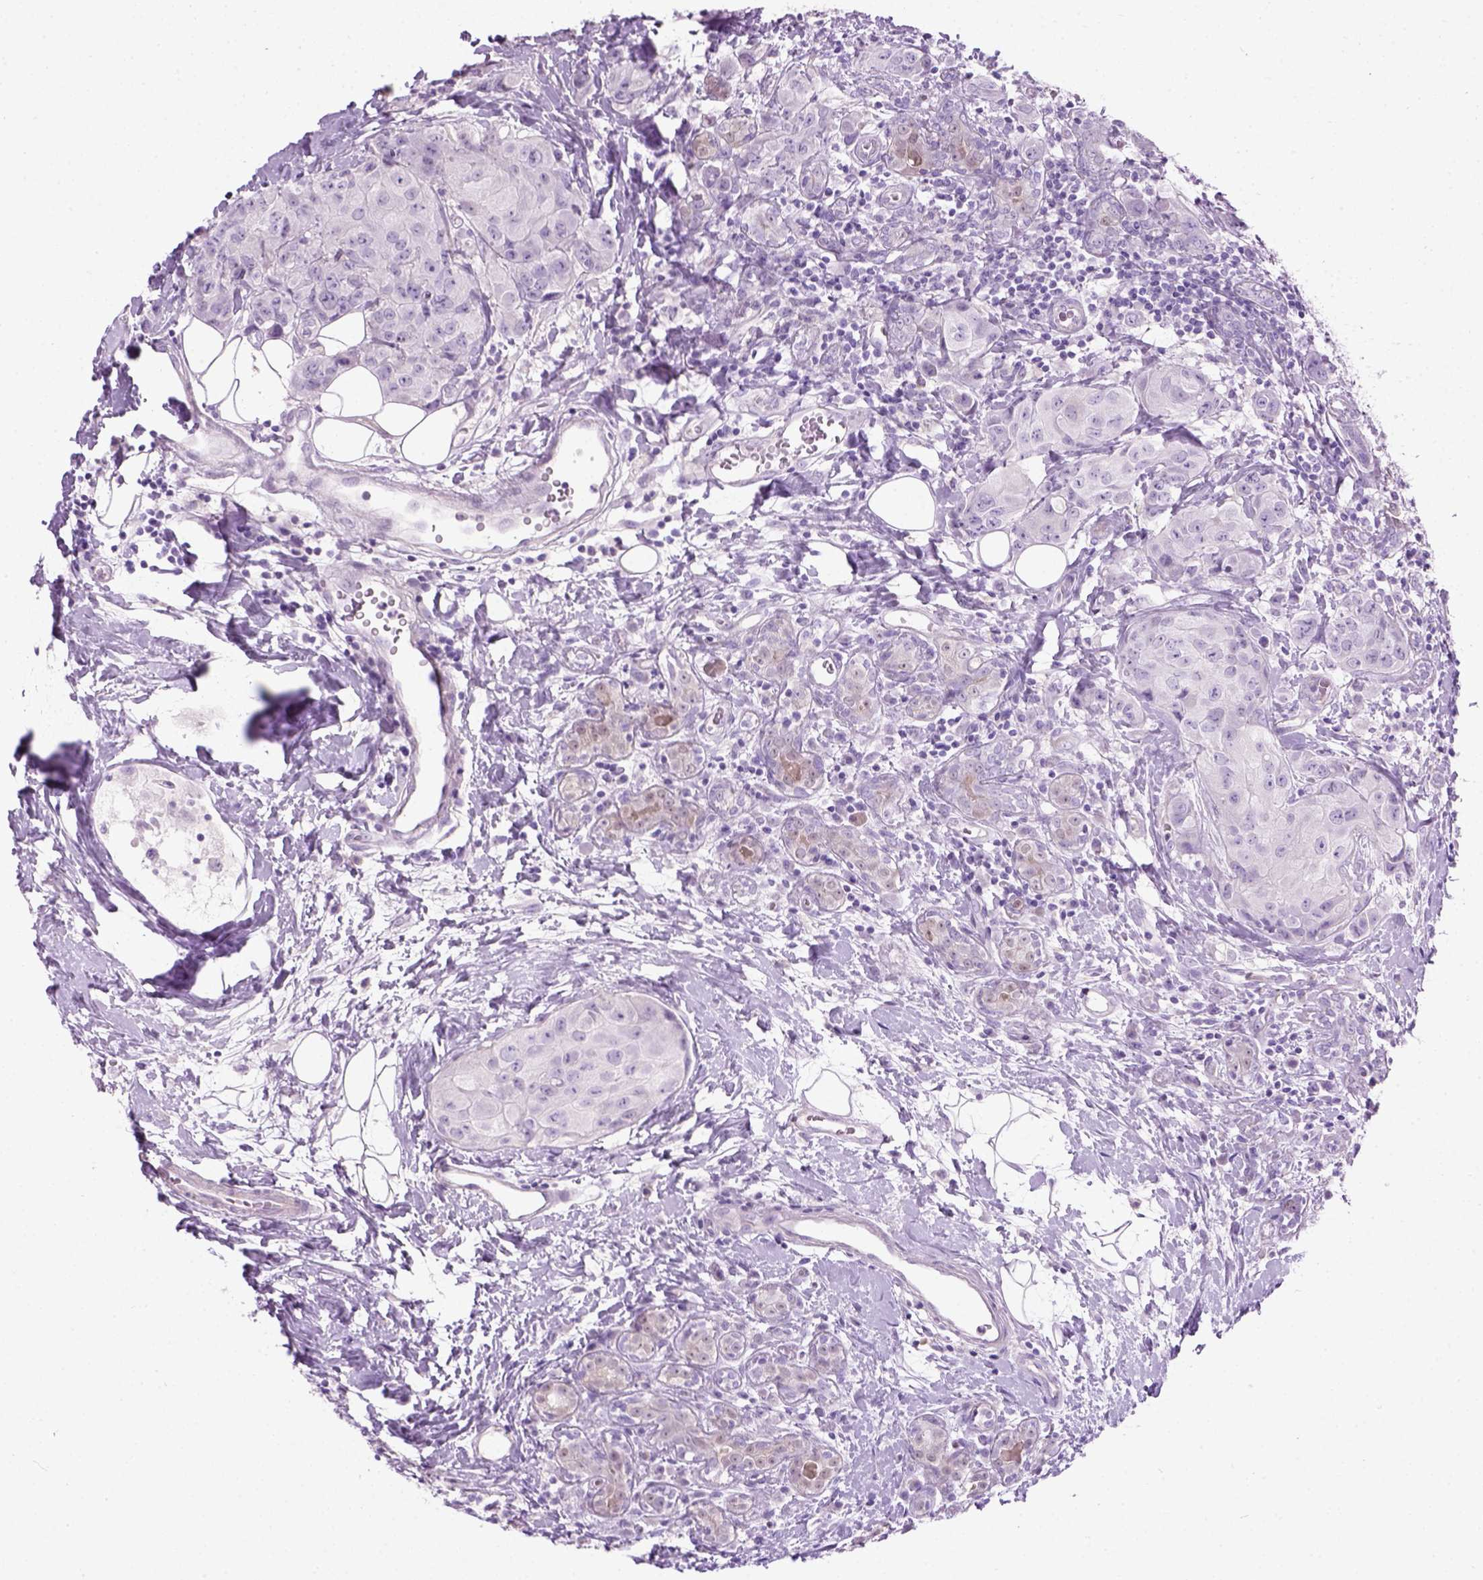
{"staining": {"intensity": "negative", "quantity": "none", "location": "none"}, "tissue": "breast cancer", "cell_type": "Tumor cells", "image_type": "cancer", "snomed": [{"axis": "morphology", "description": "Duct carcinoma"}, {"axis": "topography", "description": "Breast"}], "caption": "Breast cancer was stained to show a protein in brown. There is no significant expression in tumor cells.", "gene": "GABRB2", "patient": {"sex": "female", "age": 43}}